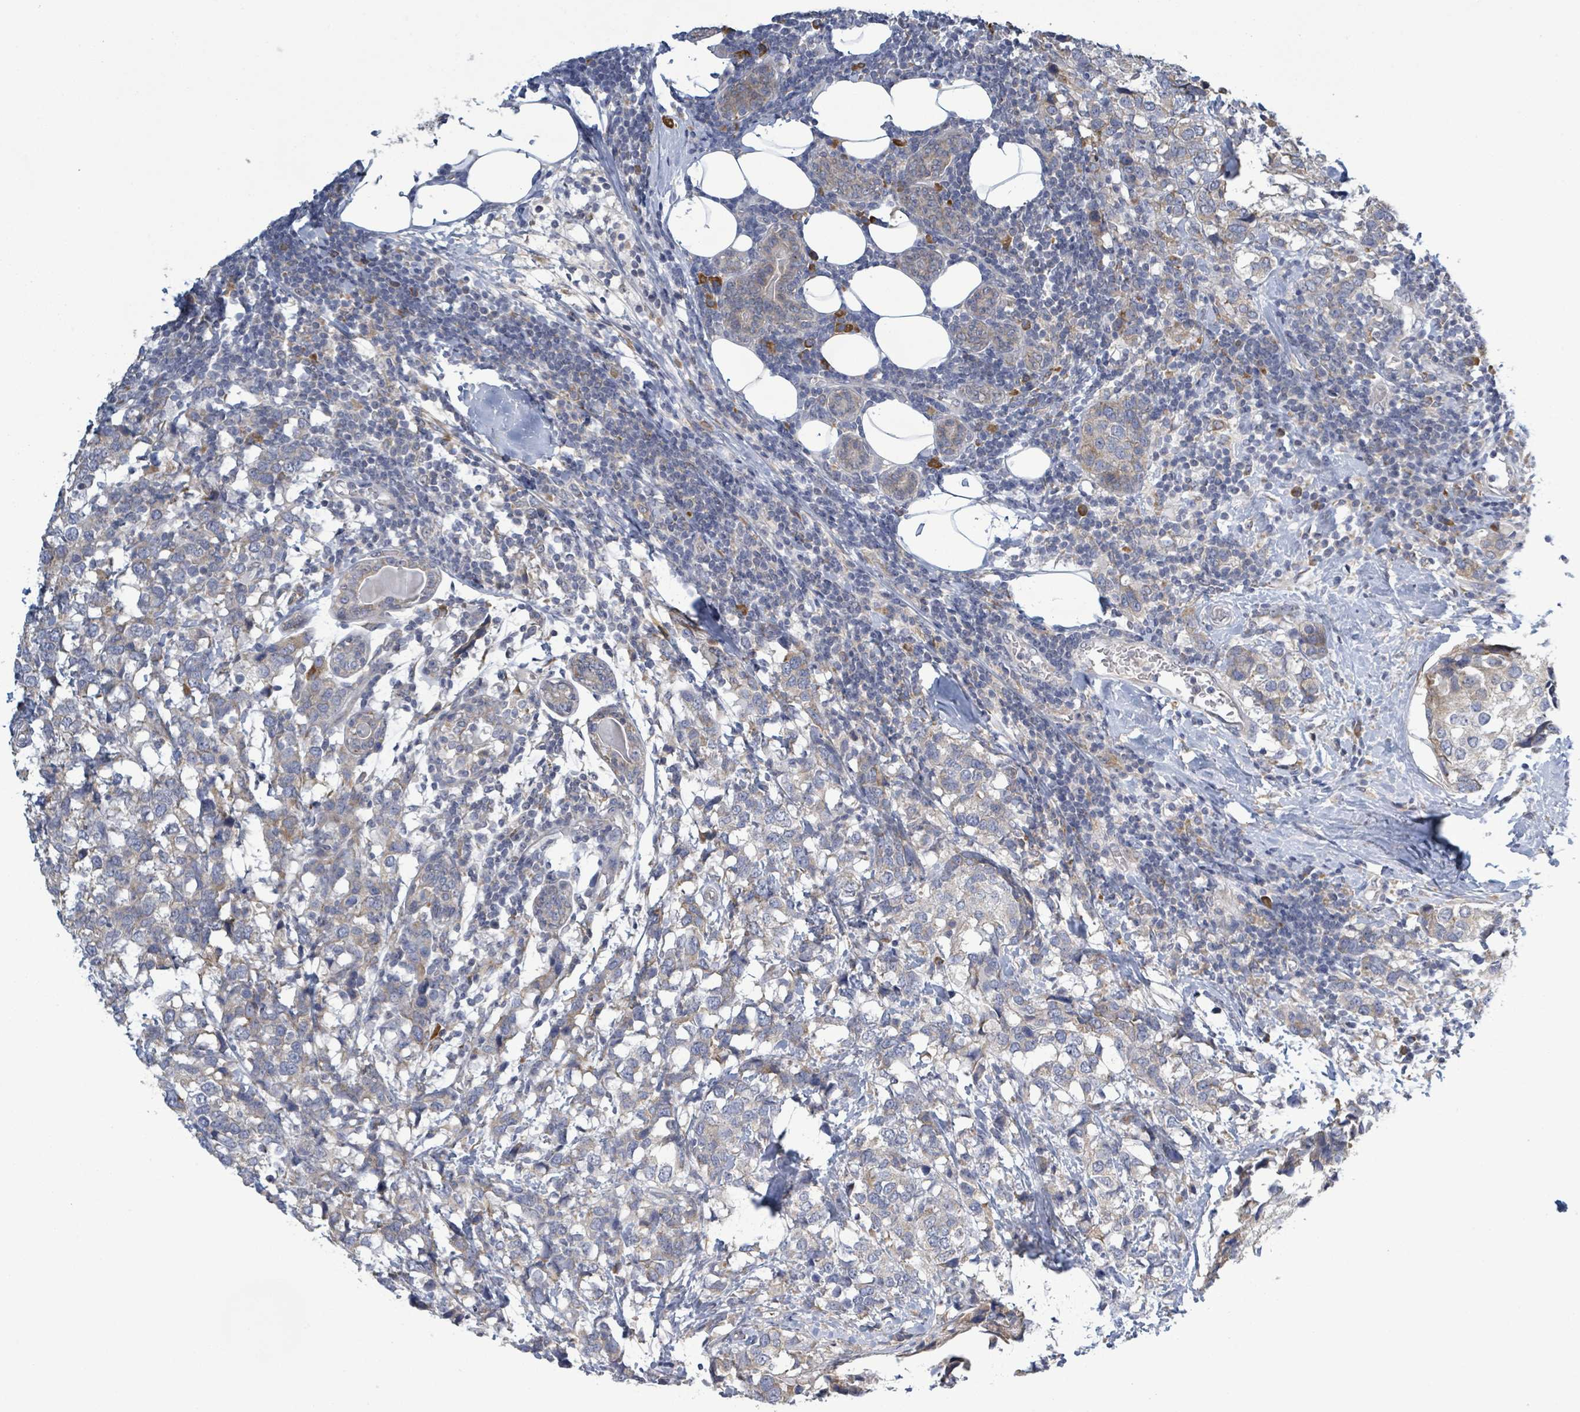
{"staining": {"intensity": "weak", "quantity": "<25%", "location": "cytoplasmic/membranous"}, "tissue": "breast cancer", "cell_type": "Tumor cells", "image_type": "cancer", "snomed": [{"axis": "morphology", "description": "Lobular carcinoma"}, {"axis": "topography", "description": "Breast"}], "caption": "Image shows no protein positivity in tumor cells of lobular carcinoma (breast) tissue.", "gene": "ATP13A1", "patient": {"sex": "female", "age": 59}}